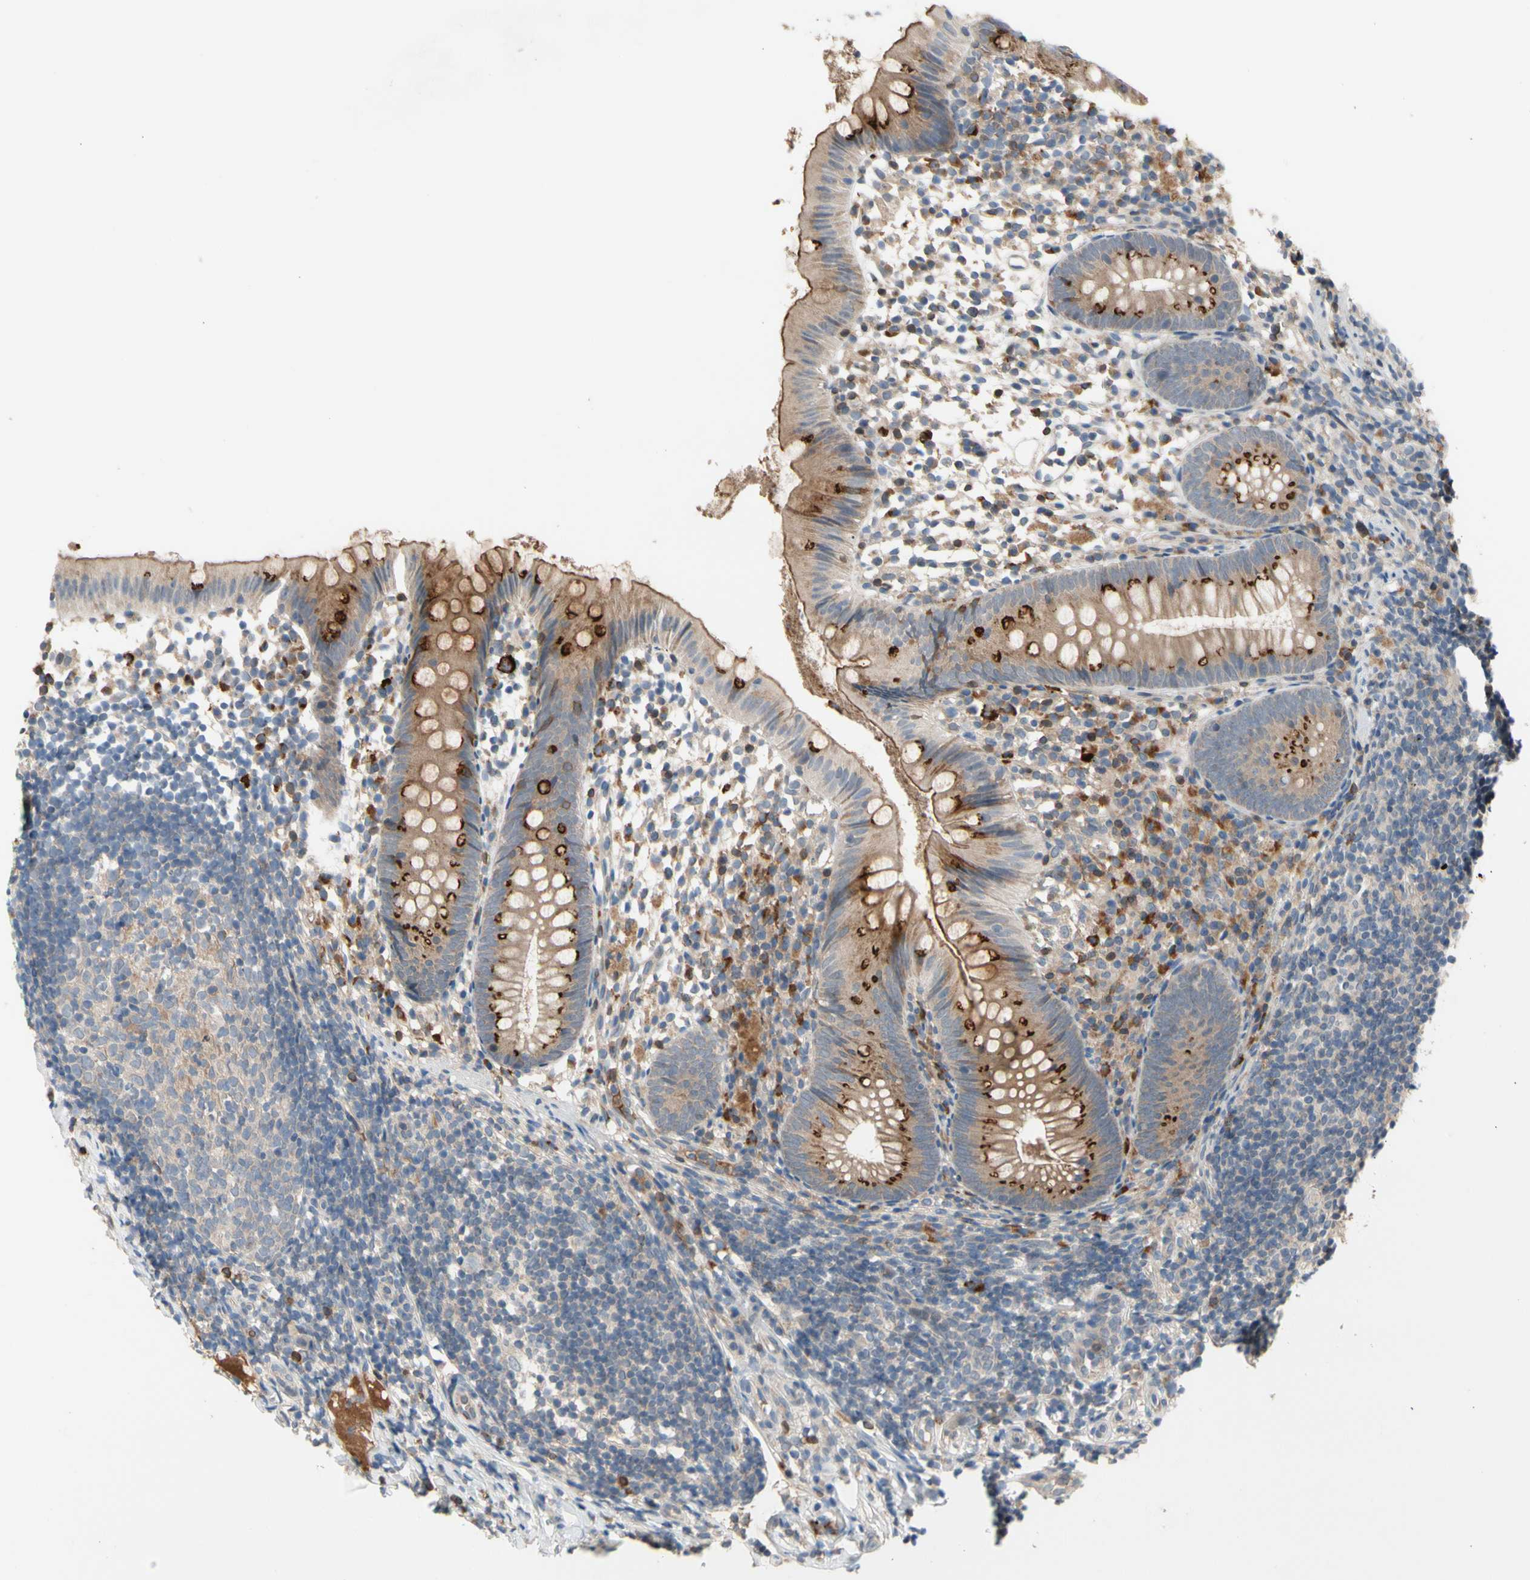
{"staining": {"intensity": "strong", "quantity": "25%-75%", "location": "cytoplasmic/membranous"}, "tissue": "appendix", "cell_type": "Glandular cells", "image_type": "normal", "snomed": [{"axis": "morphology", "description": "Normal tissue, NOS"}, {"axis": "topography", "description": "Appendix"}], "caption": "IHC (DAB) staining of normal human appendix demonstrates strong cytoplasmic/membranous protein expression in approximately 25%-75% of glandular cells.", "gene": "GALNT5", "patient": {"sex": "female", "age": 20}}